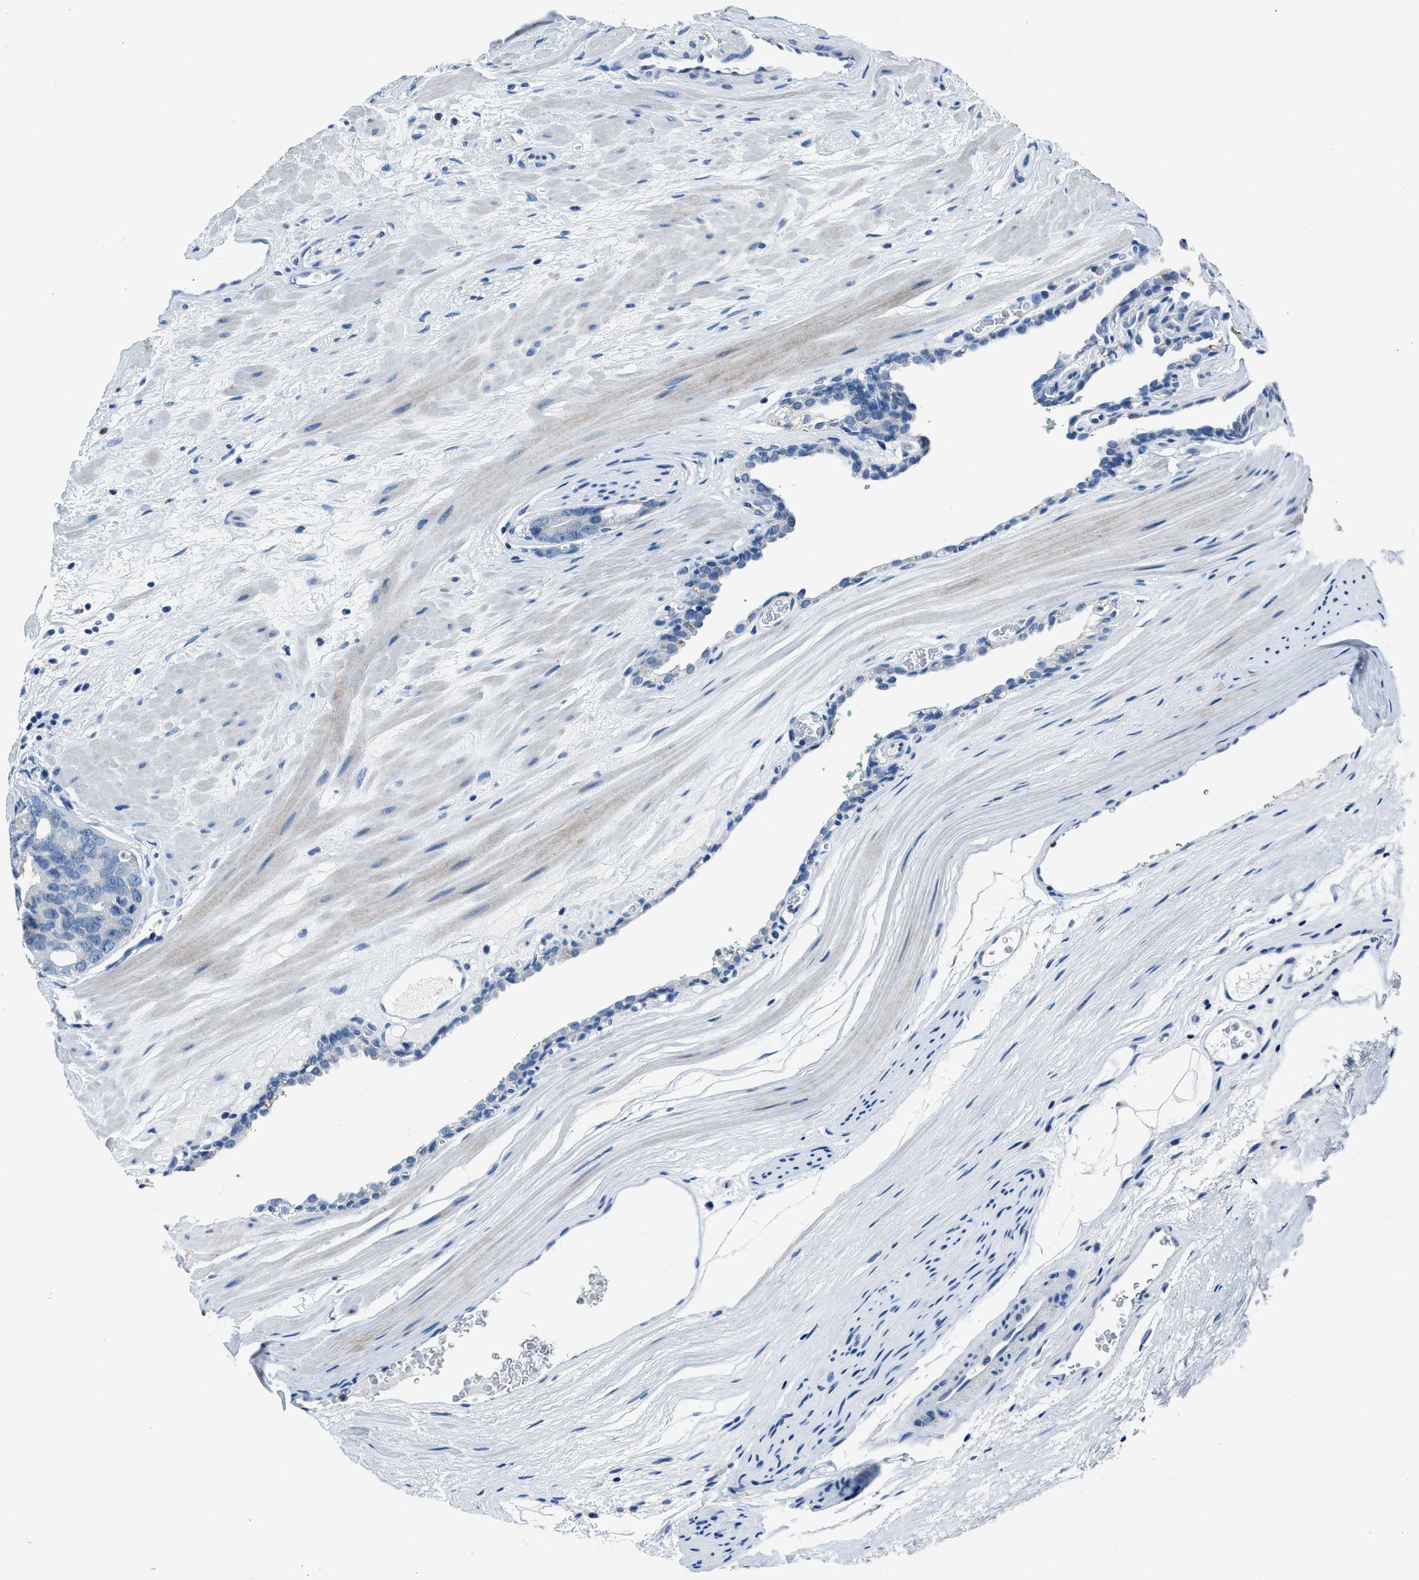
{"staining": {"intensity": "negative", "quantity": "none", "location": "none"}, "tissue": "prostate cancer", "cell_type": "Tumor cells", "image_type": "cancer", "snomed": [{"axis": "morphology", "description": "Adenocarcinoma, Medium grade"}, {"axis": "topography", "description": "Prostate"}], "caption": "Protein analysis of prostate adenocarcinoma (medium-grade) reveals no significant staining in tumor cells.", "gene": "ADAM2", "patient": {"sex": "male", "age": 53}}